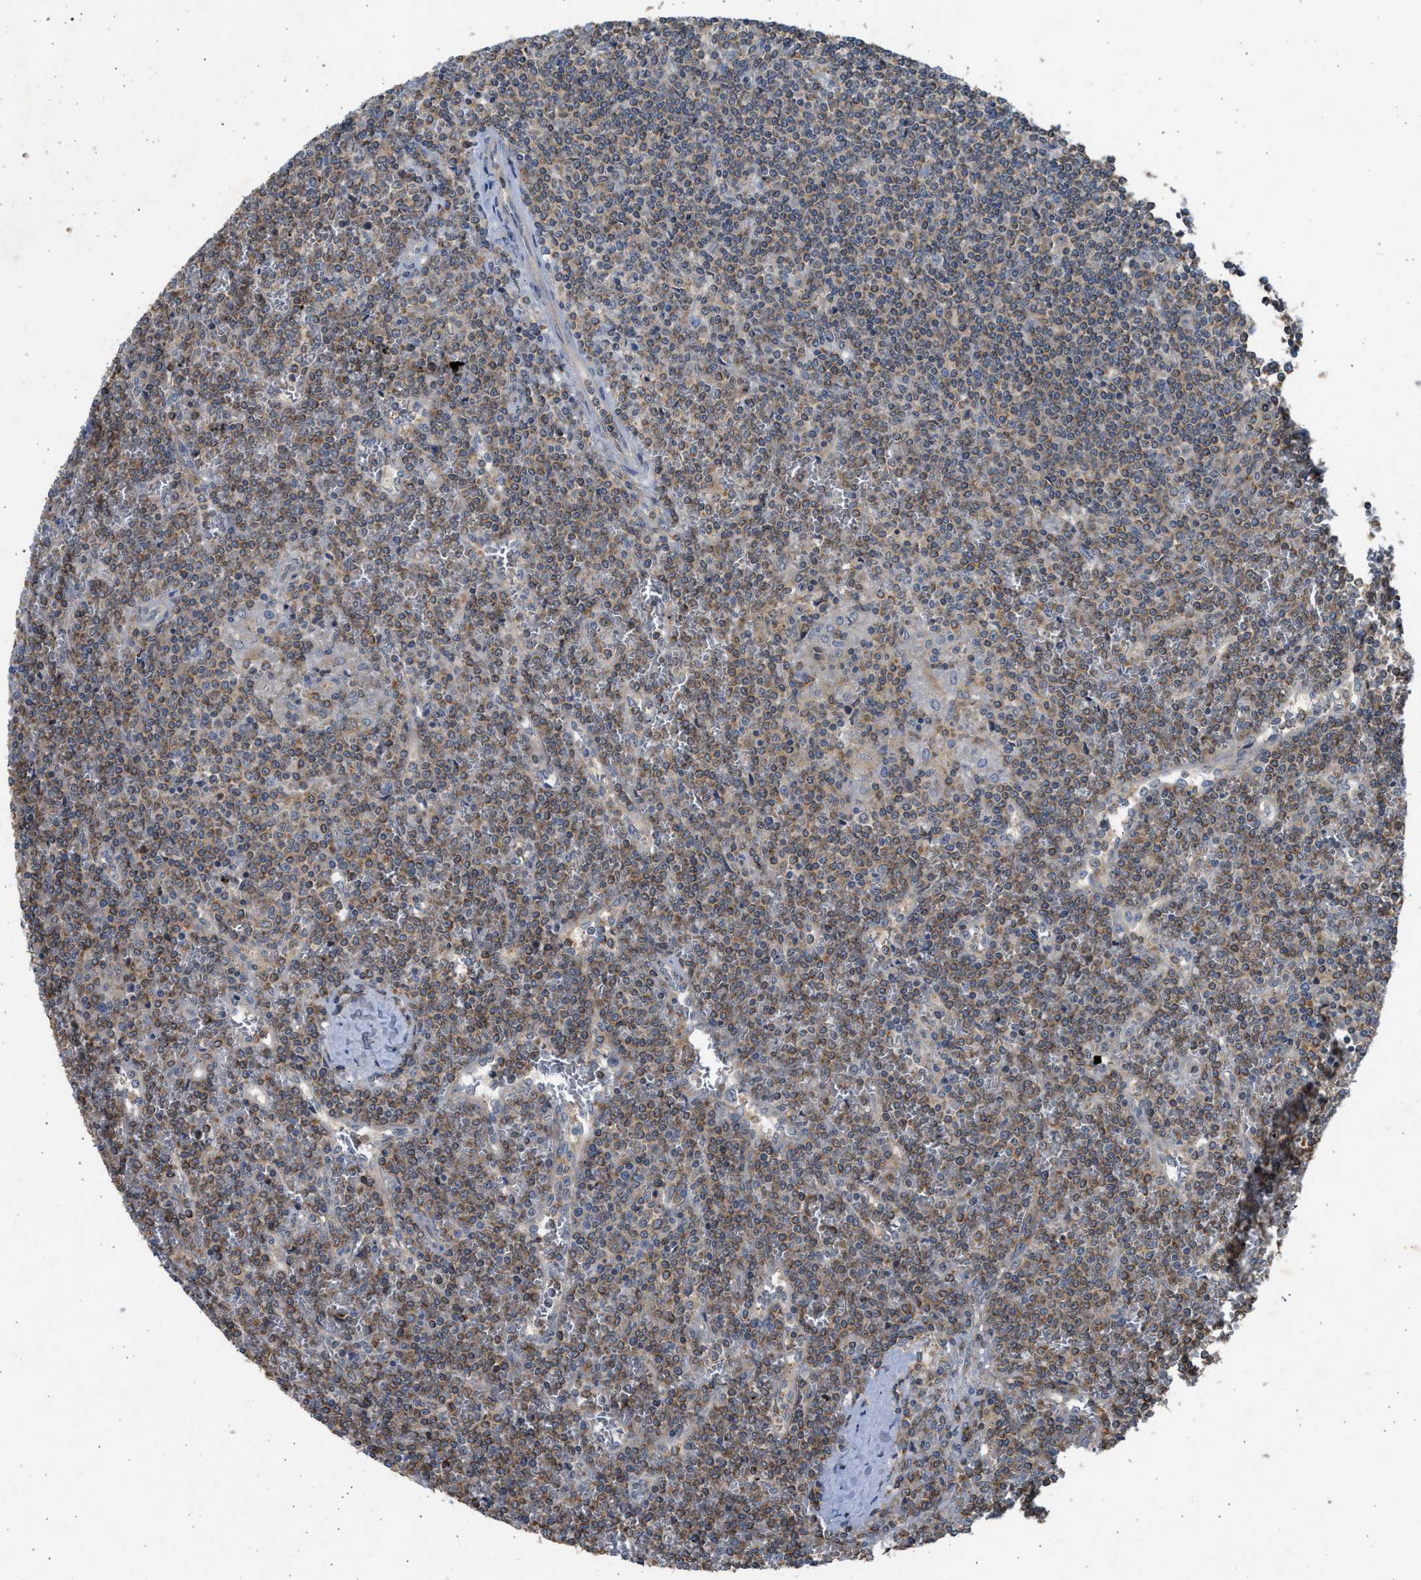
{"staining": {"intensity": "moderate", "quantity": ">75%", "location": "cytoplasmic/membranous"}, "tissue": "lymphoma", "cell_type": "Tumor cells", "image_type": "cancer", "snomed": [{"axis": "morphology", "description": "Malignant lymphoma, non-Hodgkin's type, Low grade"}, {"axis": "topography", "description": "Spleen"}], "caption": "DAB immunohistochemical staining of human malignant lymphoma, non-Hodgkin's type (low-grade) displays moderate cytoplasmic/membranous protein expression in about >75% of tumor cells.", "gene": "CYP1A1", "patient": {"sex": "female", "age": 19}}